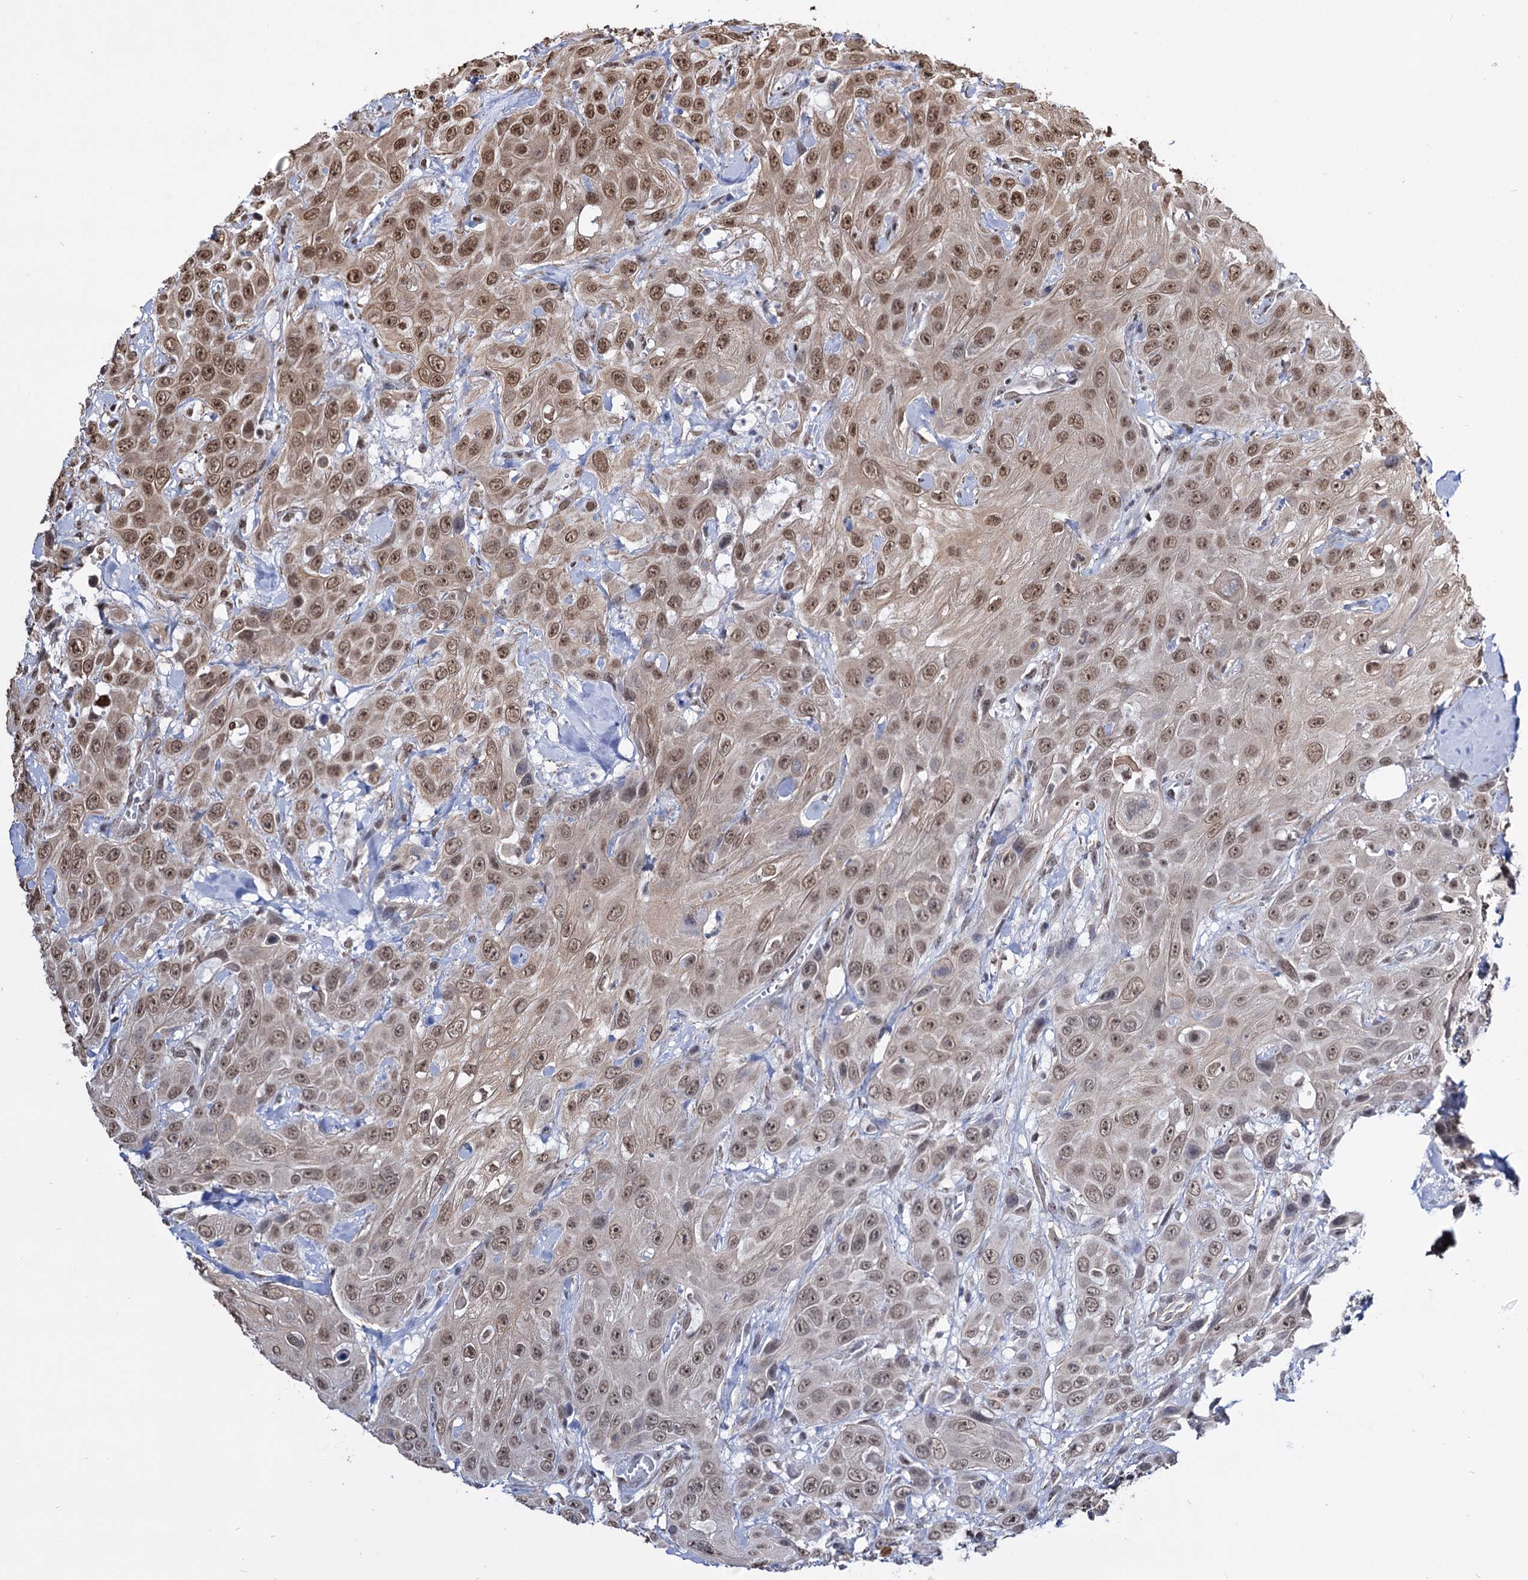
{"staining": {"intensity": "moderate", "quantity": ">75%", "location": "nuclear"}, "tissue": "head and neck cancer", "cell_type": "Tumor cells", "image_type": "cancer", "snomed": [{"axis": "morphology", "description": "Squamous cell carcinoma, NOS"}, {"axis": "topography", "description": "Head-Neck"}], "caption": "Immunohistochemistry (IHC) image of neoplastic tissue: human squamous cell carcinoma (head and neck) stained using immunohistochemistry (IHC) displays medium levels of moderate protein expression localized specifically in the nuclear of tumor cells, appearing as a nuclear brown color.", "gene": "ABHD10", "patient": {"sex": "male", "age": 81}}